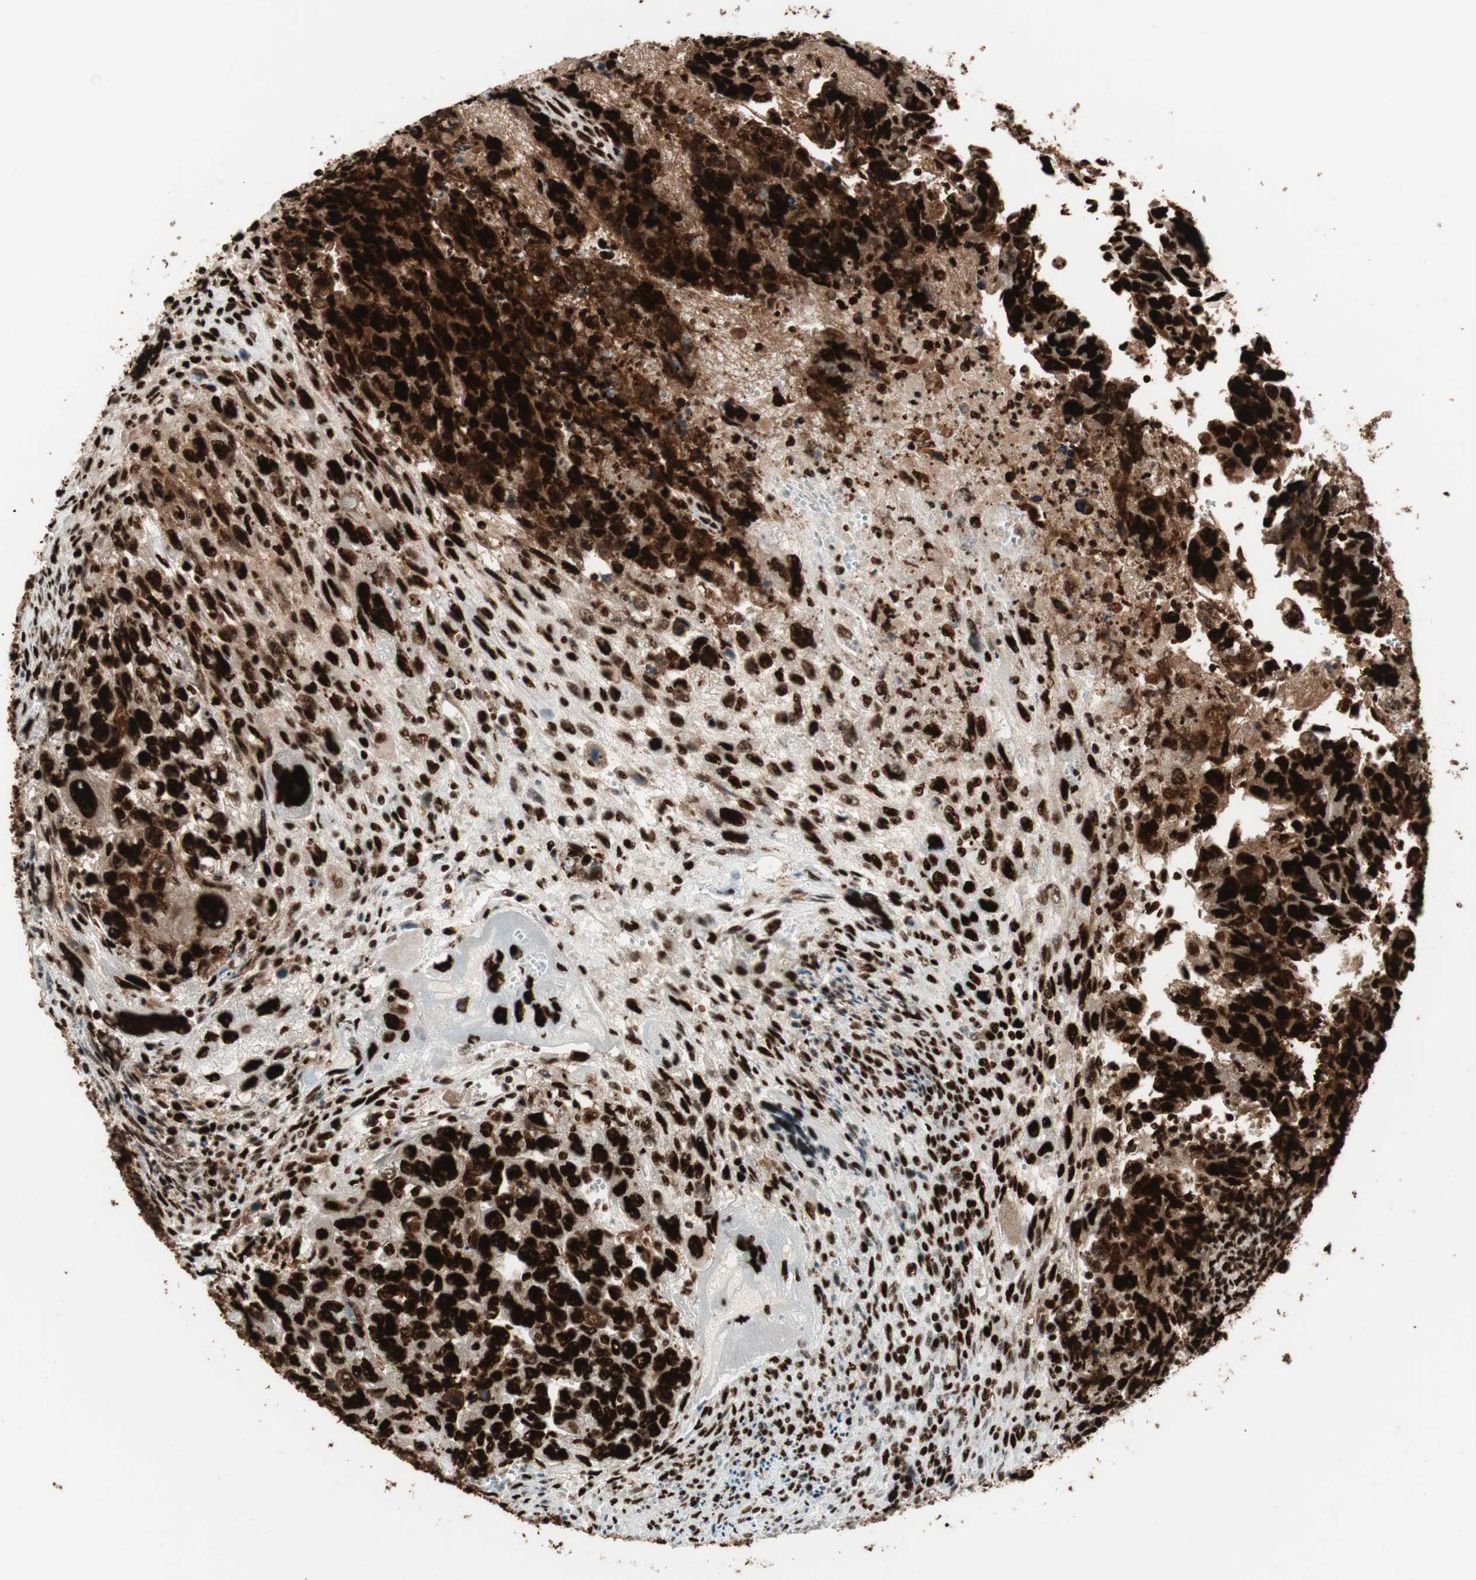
{"staining": {"intensity": "strong", "quantity": ">75%", "location": "cytoplasmic/membranous,nuclear"}, "tissue": "testis cancer", "cell_type": "Tumor cells", "image_type": "cancer", "snomed": [{"axis": "morphology", "description": "Carcinoma, Embryonal, NOS"}, {"axis": "topography", "description": "Testis"}], "caption": "Protein positivity by IHC displays strong cytoplasmic/membranous and nuclear staining in about >75% of tumor cells in testis embryonal carcinoma.", "gene": "PSME3", "patient": {"sex": "male", "age": 28}}